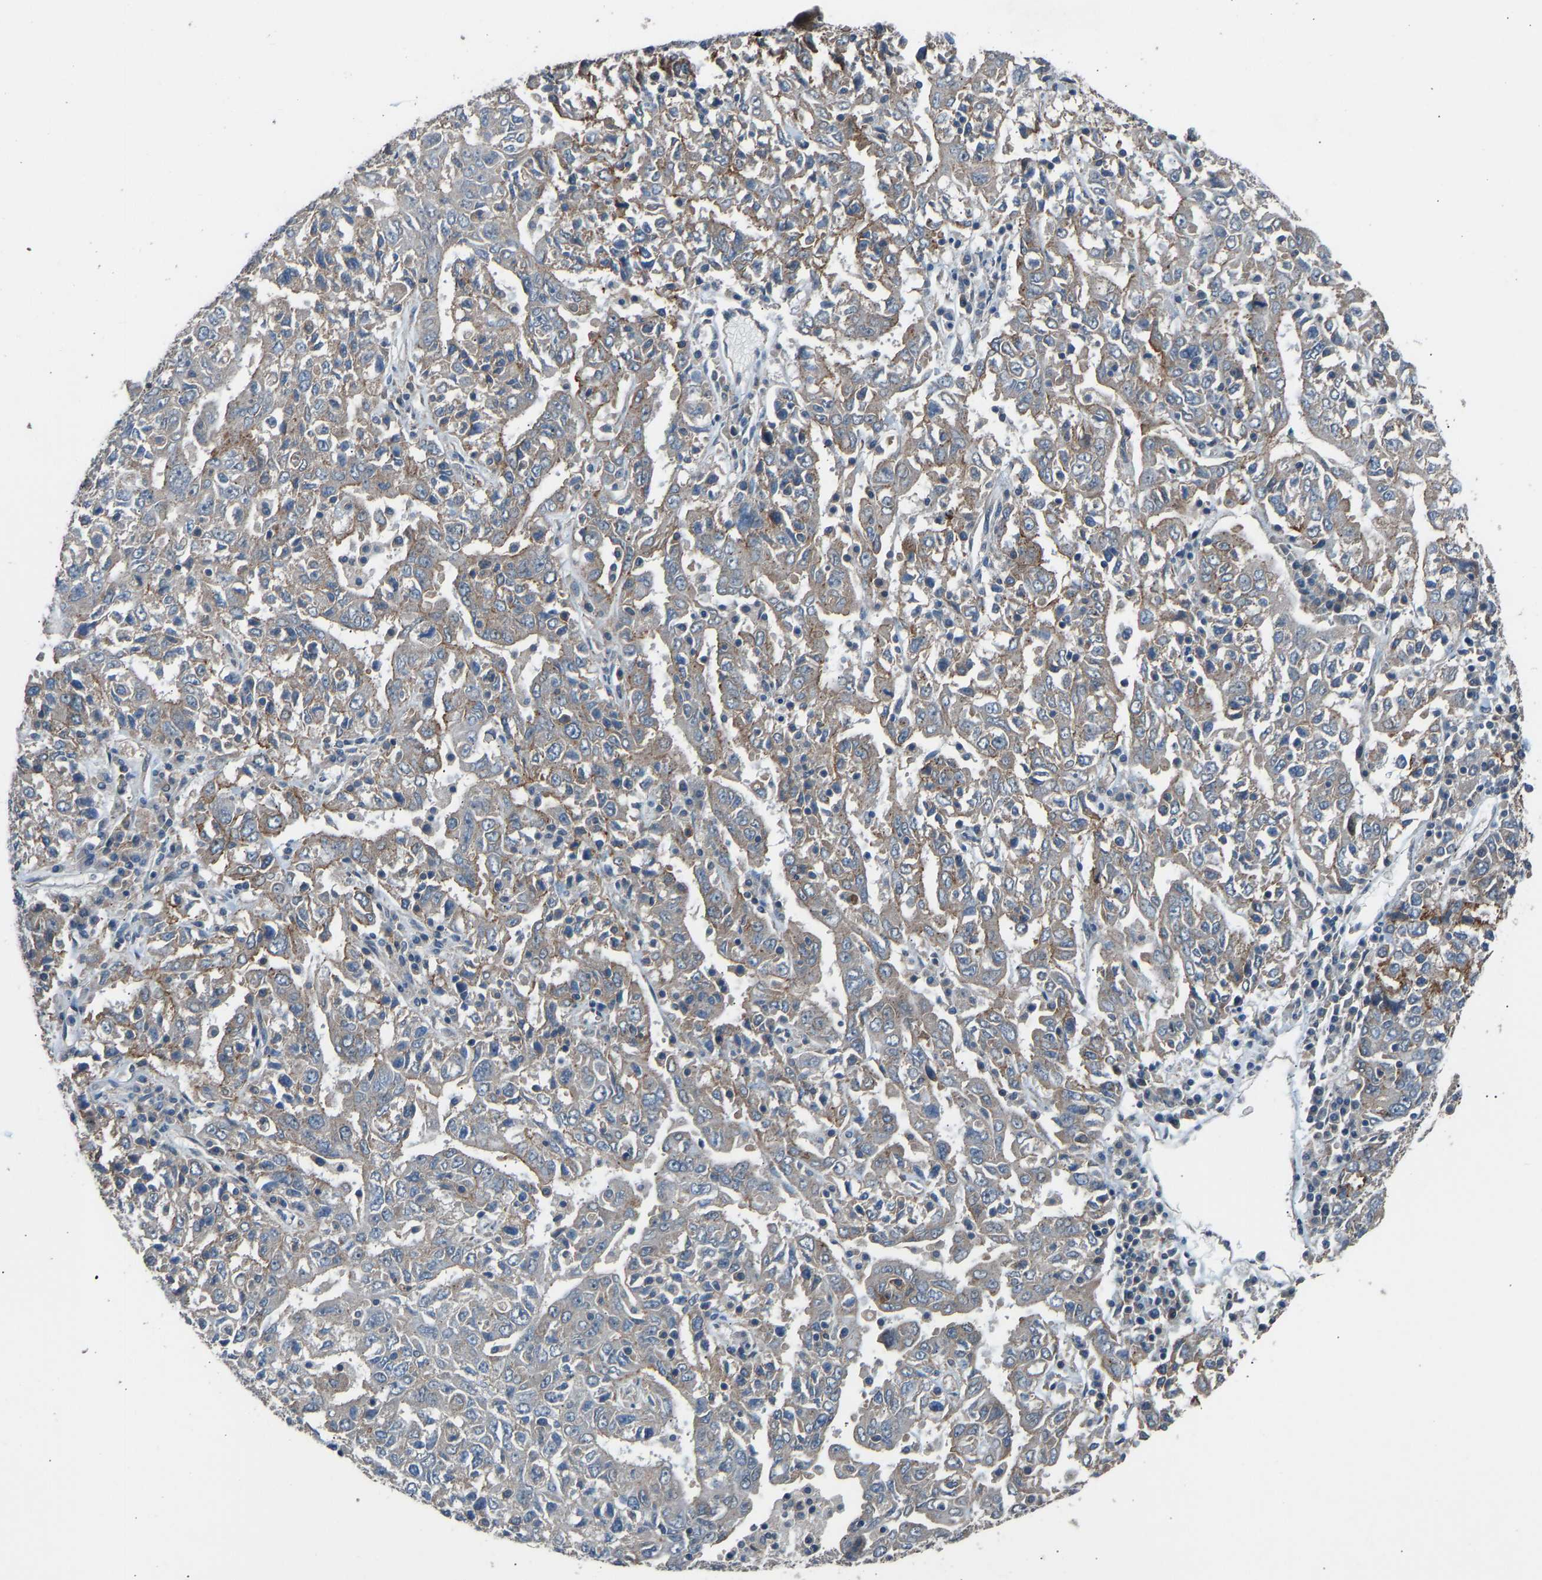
{"staining": {"intensity": "weak", "quantity": "25%-75%", "location": "cytoplasmic/membranous"}, "tissue": "ovarian cancer", "cell_type": "Tumor cells", "image_type": "cancer", "snomed": [{"axis": "morphology", "description": "Carcinoma, endometroid"}, {"axis": "topography", "description": "Ovary"}], "caption": "Ovarian cancer (endometroid carcinoma) stained with immunohistochemistry (IHC) exhibits weak cytoplasmic/membranous positivity in about 25%-75% of tumor cells. (DAB = brown stain, brightfield microscopy at high magnification).", "gene": "SLC43A1", "patient": {"sex": "female", "age": 62}}